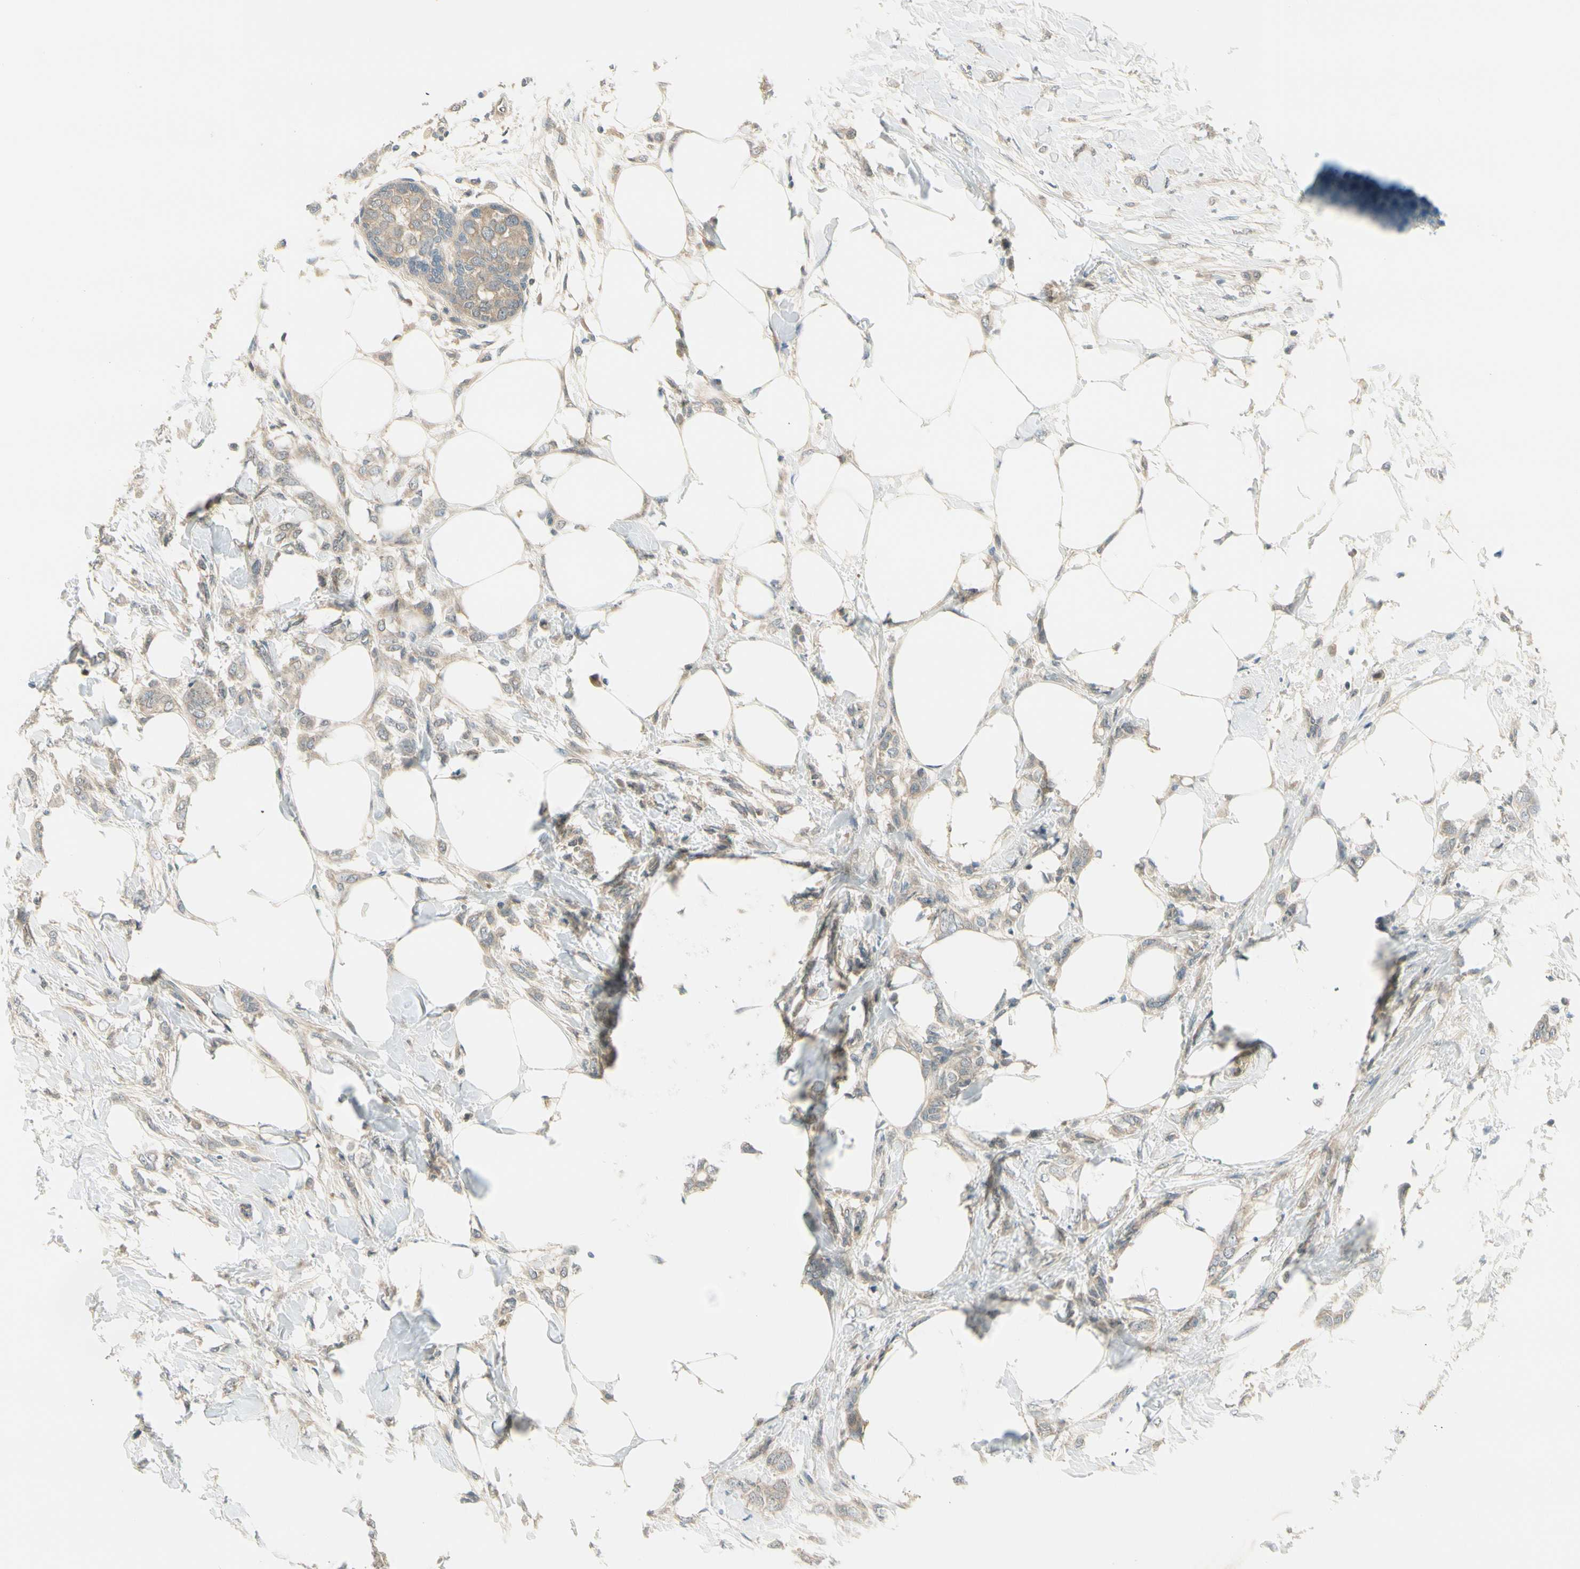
{"staining": {"intensity": "weak", "quantity": ">75%", "location": "cytoplasmic/membranous"}, "tissue": "breast cancer", "cell_type": "Tumor cells", "image_type": "cancer", "snomed": [{"axis": "morphology", "description": "Lobular carcinoma, in situ"}, {"axis": "morphology", "description": "Lobular carcinoma"}, {"axis": "topography", "description": "Breast"}], "caption": "A brown stain highlights weak cytoplasmic/membranous positivity of a protein in lobular carcinoma (breast) tumor cells. Nuclei are stained in blue.", "gene": "EPHB3", "patient": {"sex": "female", "age": 41}}